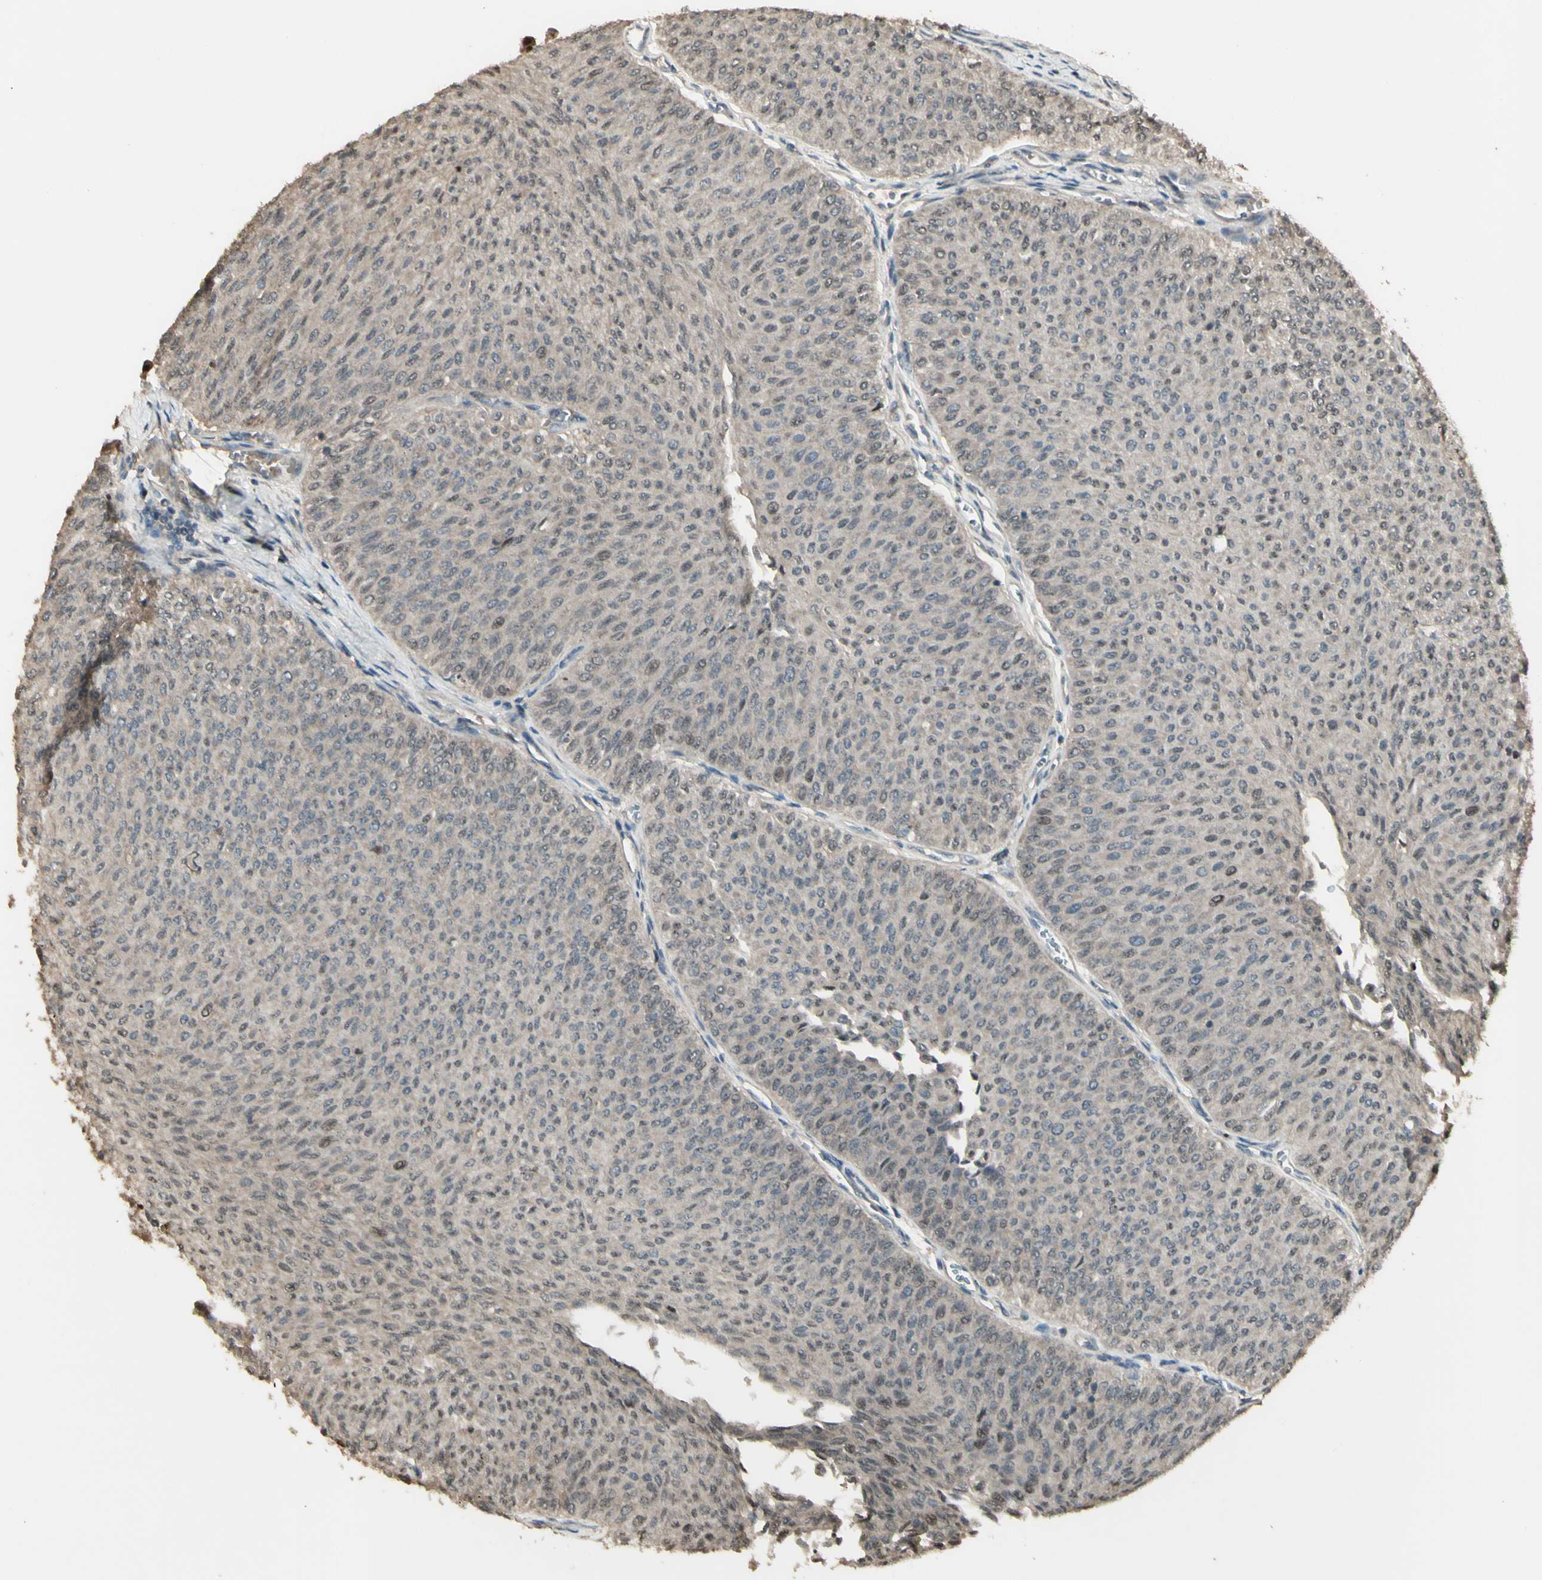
{"staining": {"intensity": "weak", "quantity": ">75%", "location": "cytoplasmic/membranous"}, "tissue": "urothelial cancer", "cell_type": "Tumor cells", "image_type": "cancer", "snomed": [{"axis": "morphology", "description": "Urothelial carcinoma, Low grade"}, {"axis": "topography", "description": "Urinary bladder"}], "caption": "This is an image of immunohistochemistry (IHC) staining of urothelial carcinoma (low-grade), which shows weak expression in the cytoplasmic/membranous of tumor cells.", "gene": "GNAS", "patient": {"sex": "male", "age": 78}}